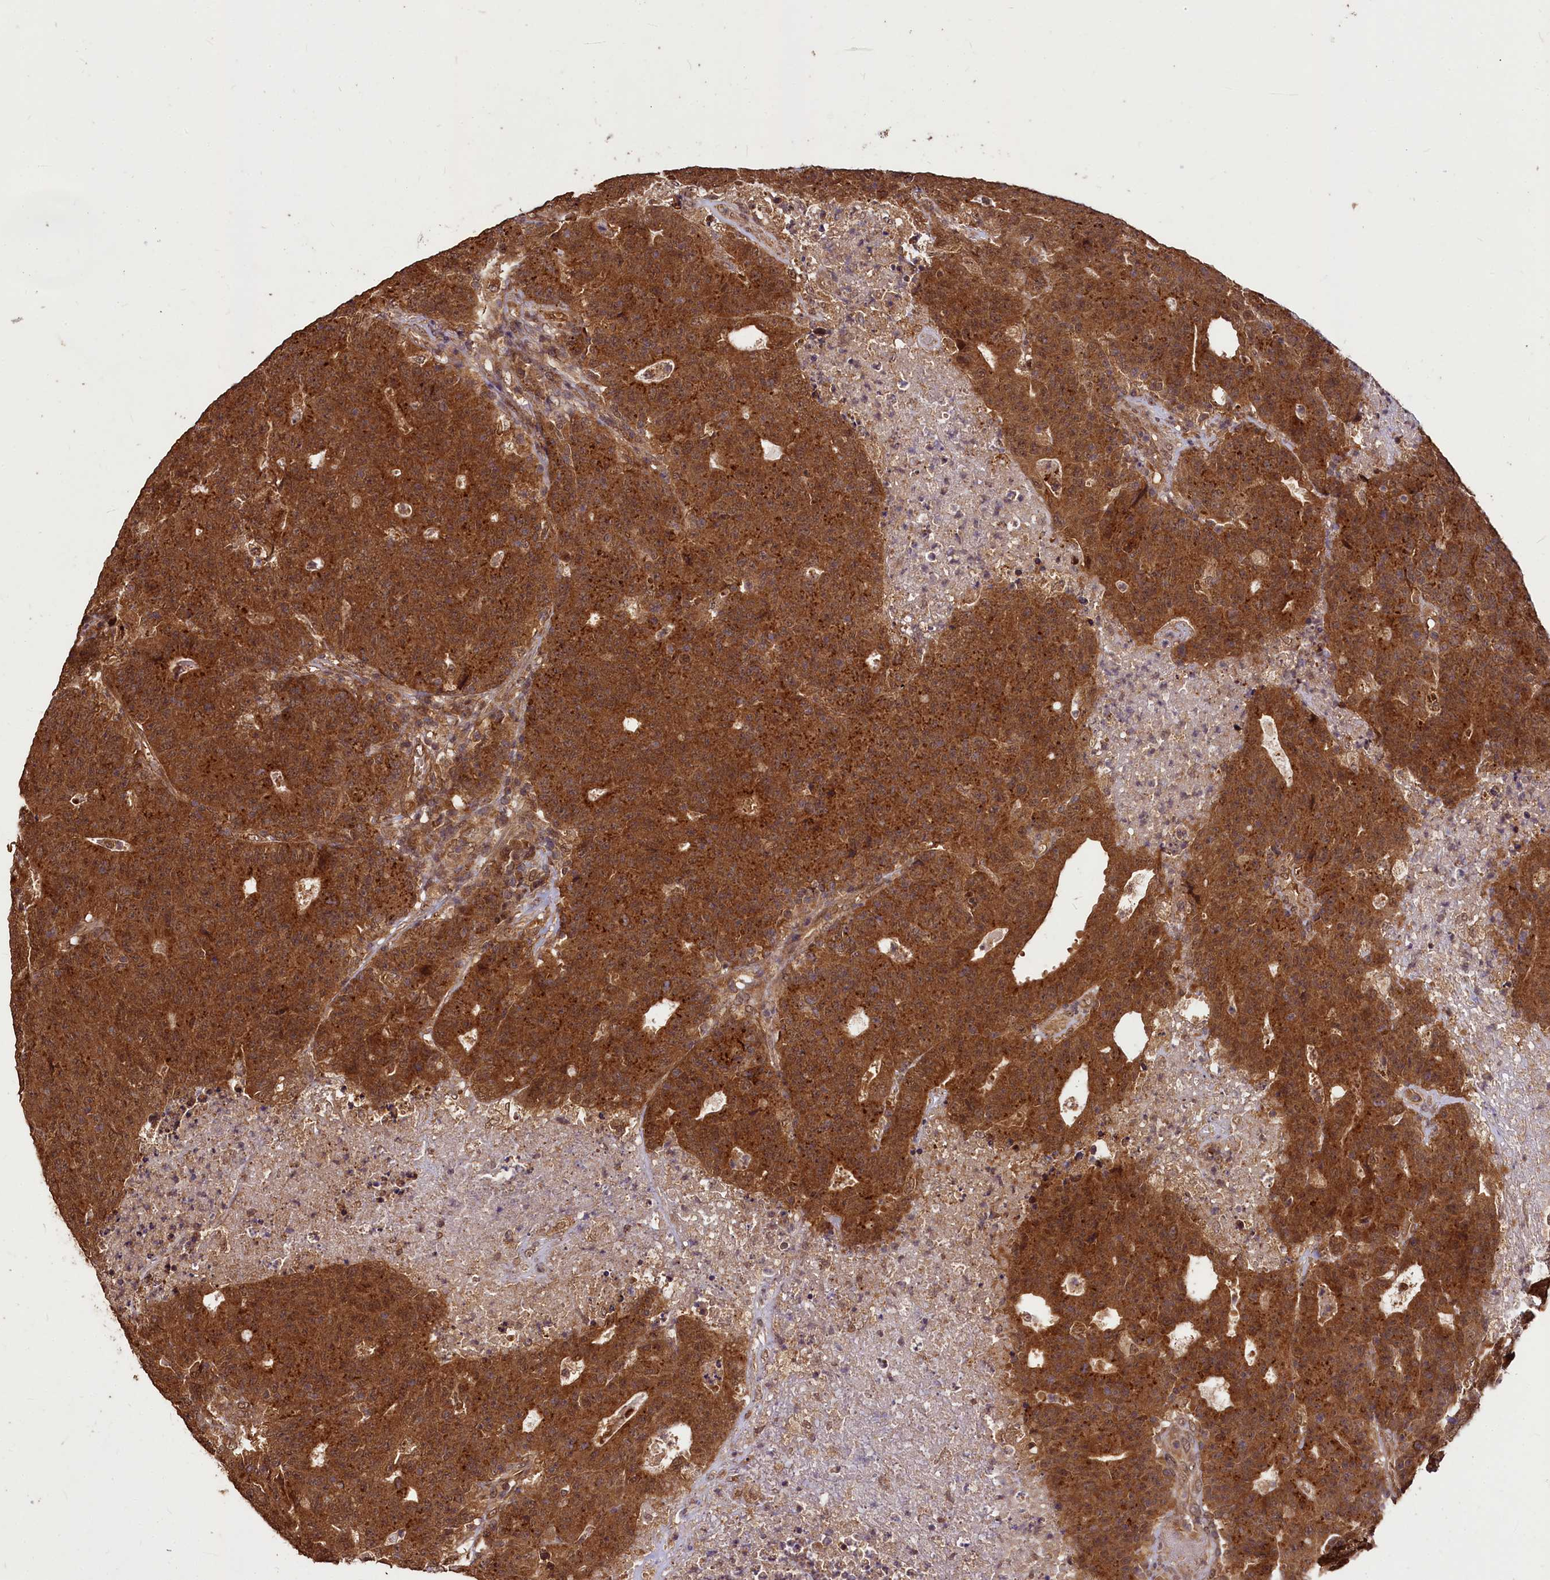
{"staining": {"intensity": "moderate", "quantity": ">75%", "location": "cytoplasmic/membranous"}, "tissue": "colorectal cancer", "cell_type": "Tumor cells", "image_type": "cancer", "snomed": [{"axis": "morphology", "description": "Adenocarcinoma, NOS"}, {"axis": "topography", "description": "Colon"}], "caption": "Brown immunohistochemical staining in human colorectal adenocarcinoma displays moderate cytoplasmic/membranous positivity in approximately >75% of tumor cells.", "gene": "VPS51", "patient": {"sex": "female", "age": 75}}